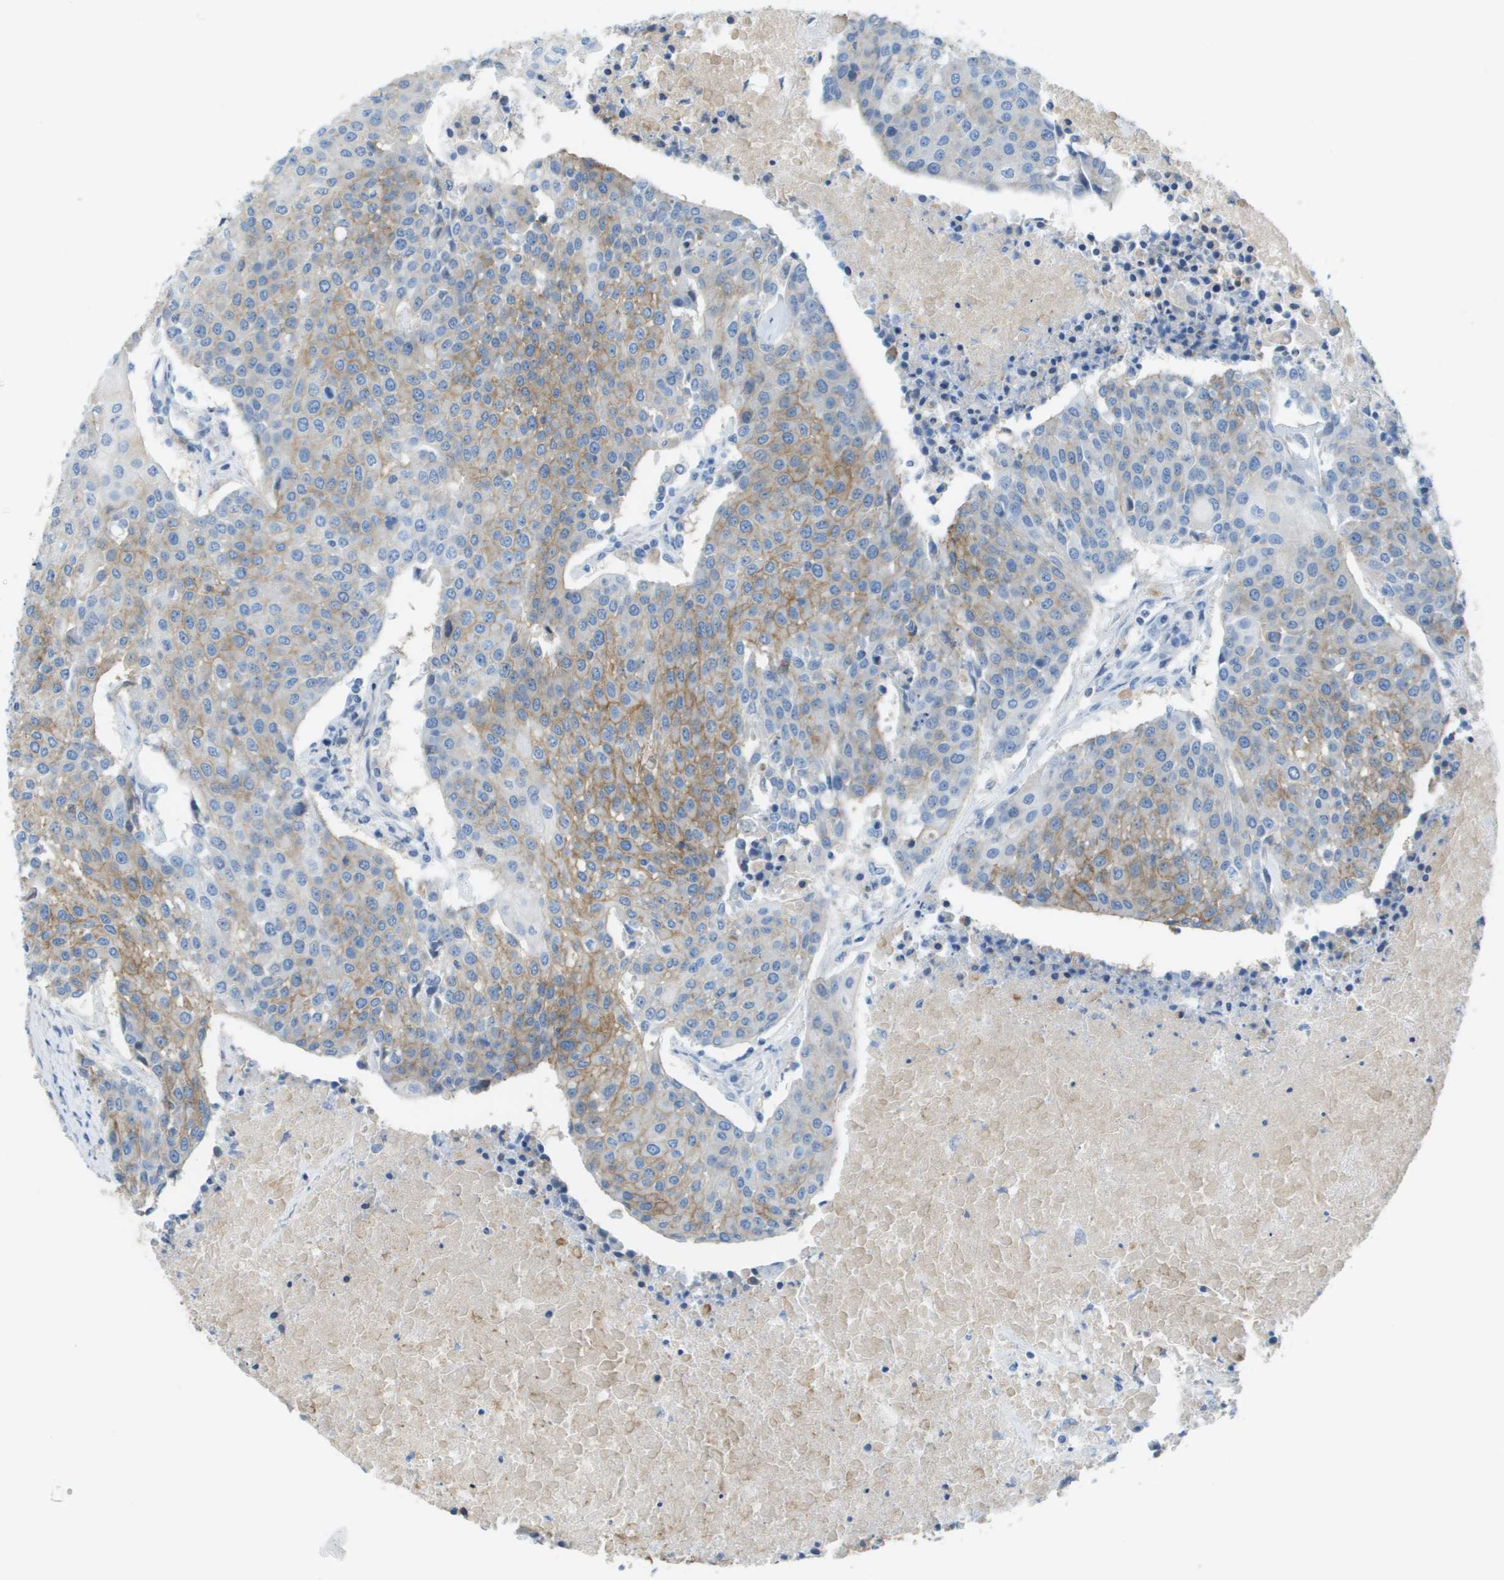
{"staining": {"intensity": "moderate", "quantity": "<25%", "location": "cytoplasmic/membranous"}, "tissue": "urothelial cancer", "cell_type": "Tumor cells", "image_type": "cancer", "snomed": [{"axis": "morphology", "description": "Urothelial carcinoma, High grade"}, {"axis": "topography", "description": "Urinary bladder"}], "caption": "Protein staining demonstrates moderate cytoplasmic/membranous positivity in about <25% of tumor cells in urothelial carcinoma (high-grade). The protein is stained brown, and the nuclei are stained in blue (DAB IHC with brightfield microscopy, high magnification).", "gene": "CD46", "patient": {"sex": "female", "age": 85}}